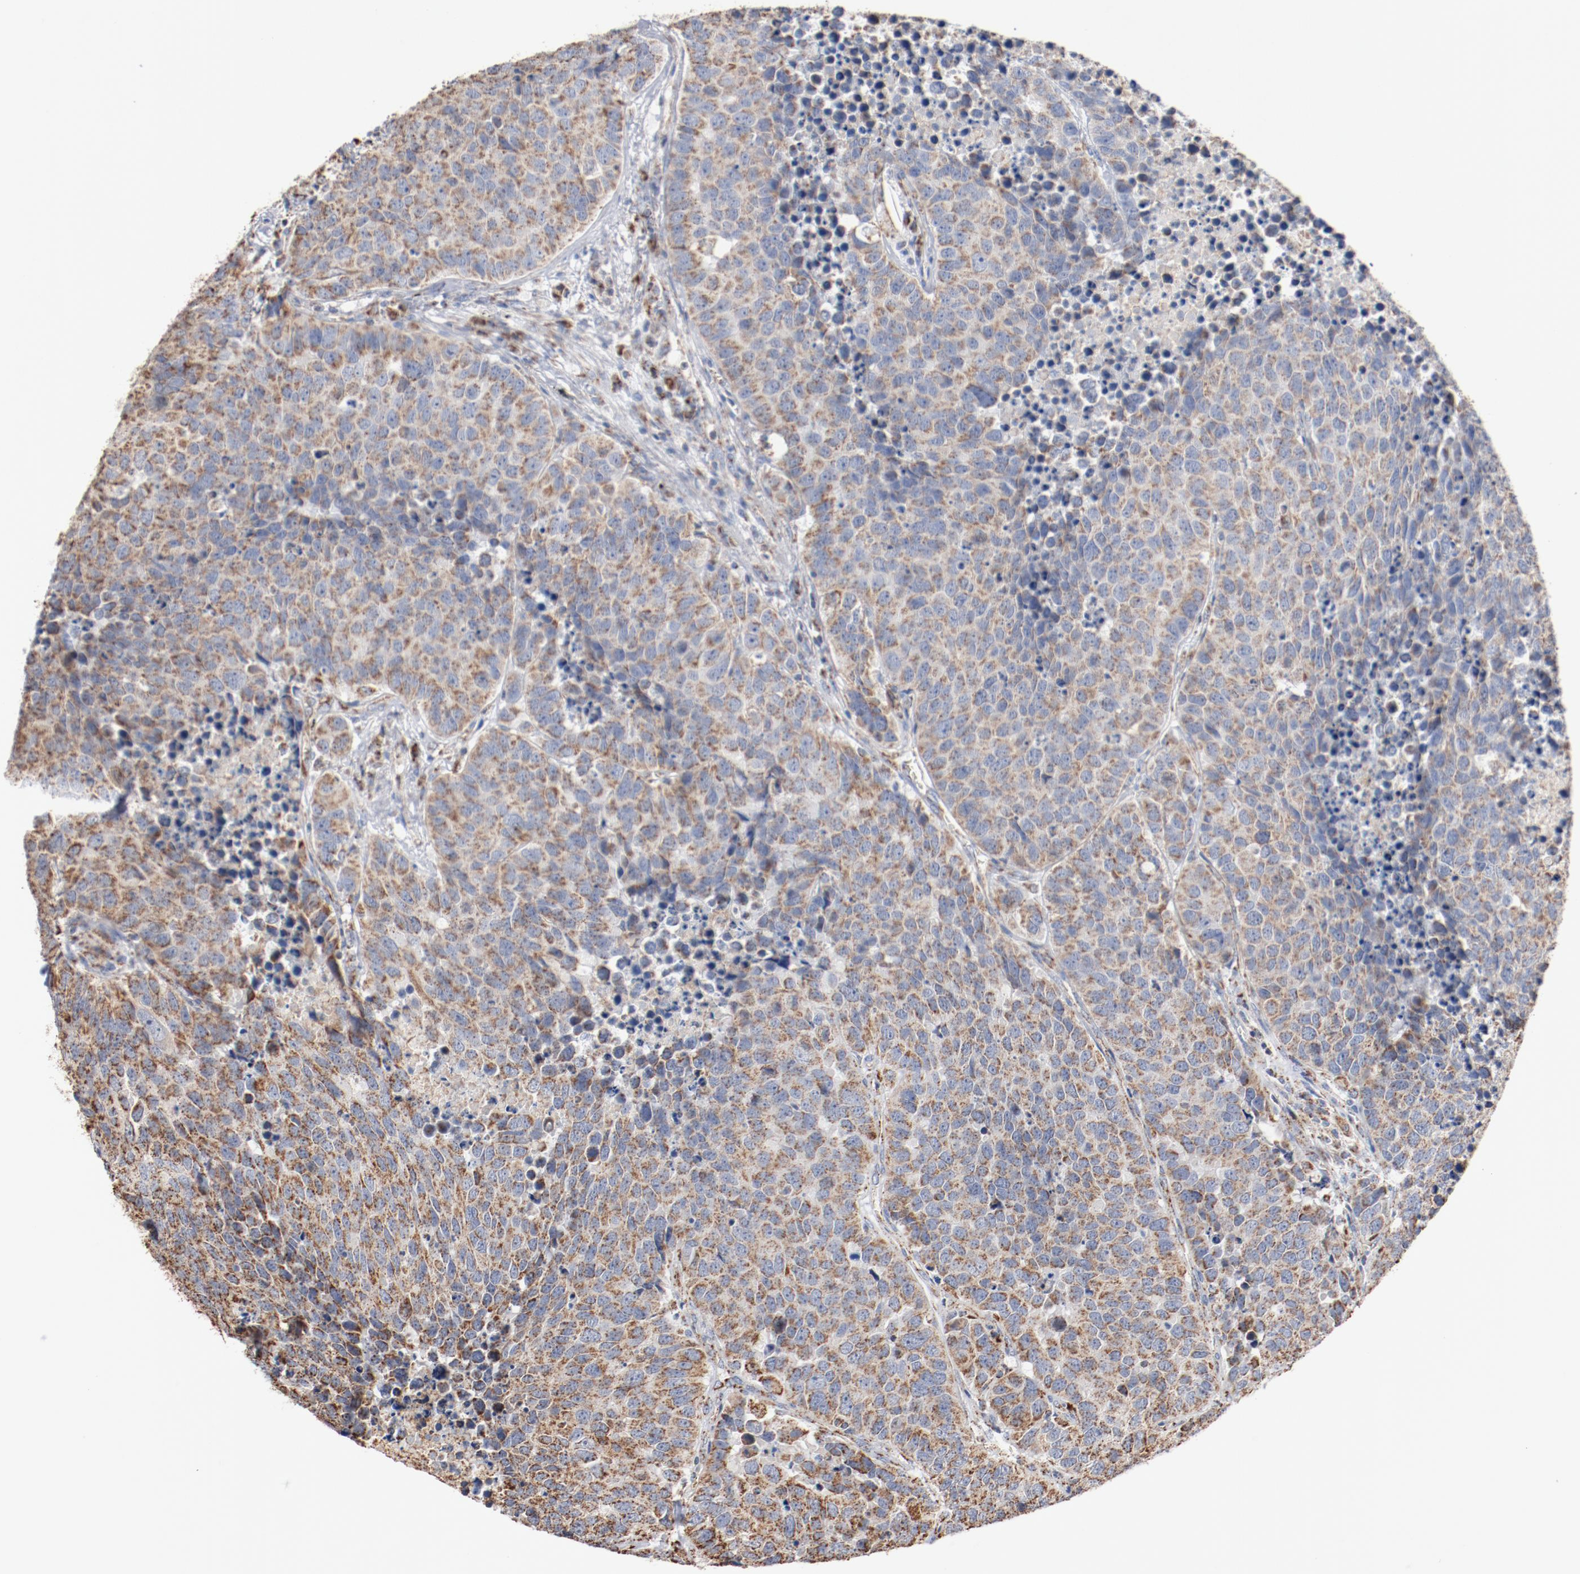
{"staining": {"intensity": "weak", "quantity": ">75%", "location": "cytoplasmic/membranous"}, "tissue": "carcinoid", "cell_type": "Tumor cells", "image_type": "cancer", "snomed": [{"axis": "morphology", "description": "Carcinoid, malignant, NOS"}, {"axis": "topography", "description": "Lung"}], "caption": "High-power microscopy captured an immunohistochemistry (IHC) image of carcinoid, revealing weak cytoplasmic/membranous positivity in about >75% of tumor cells.", "gene": "NDUFS4", "patient": {"sex": "male", "age": 60}}